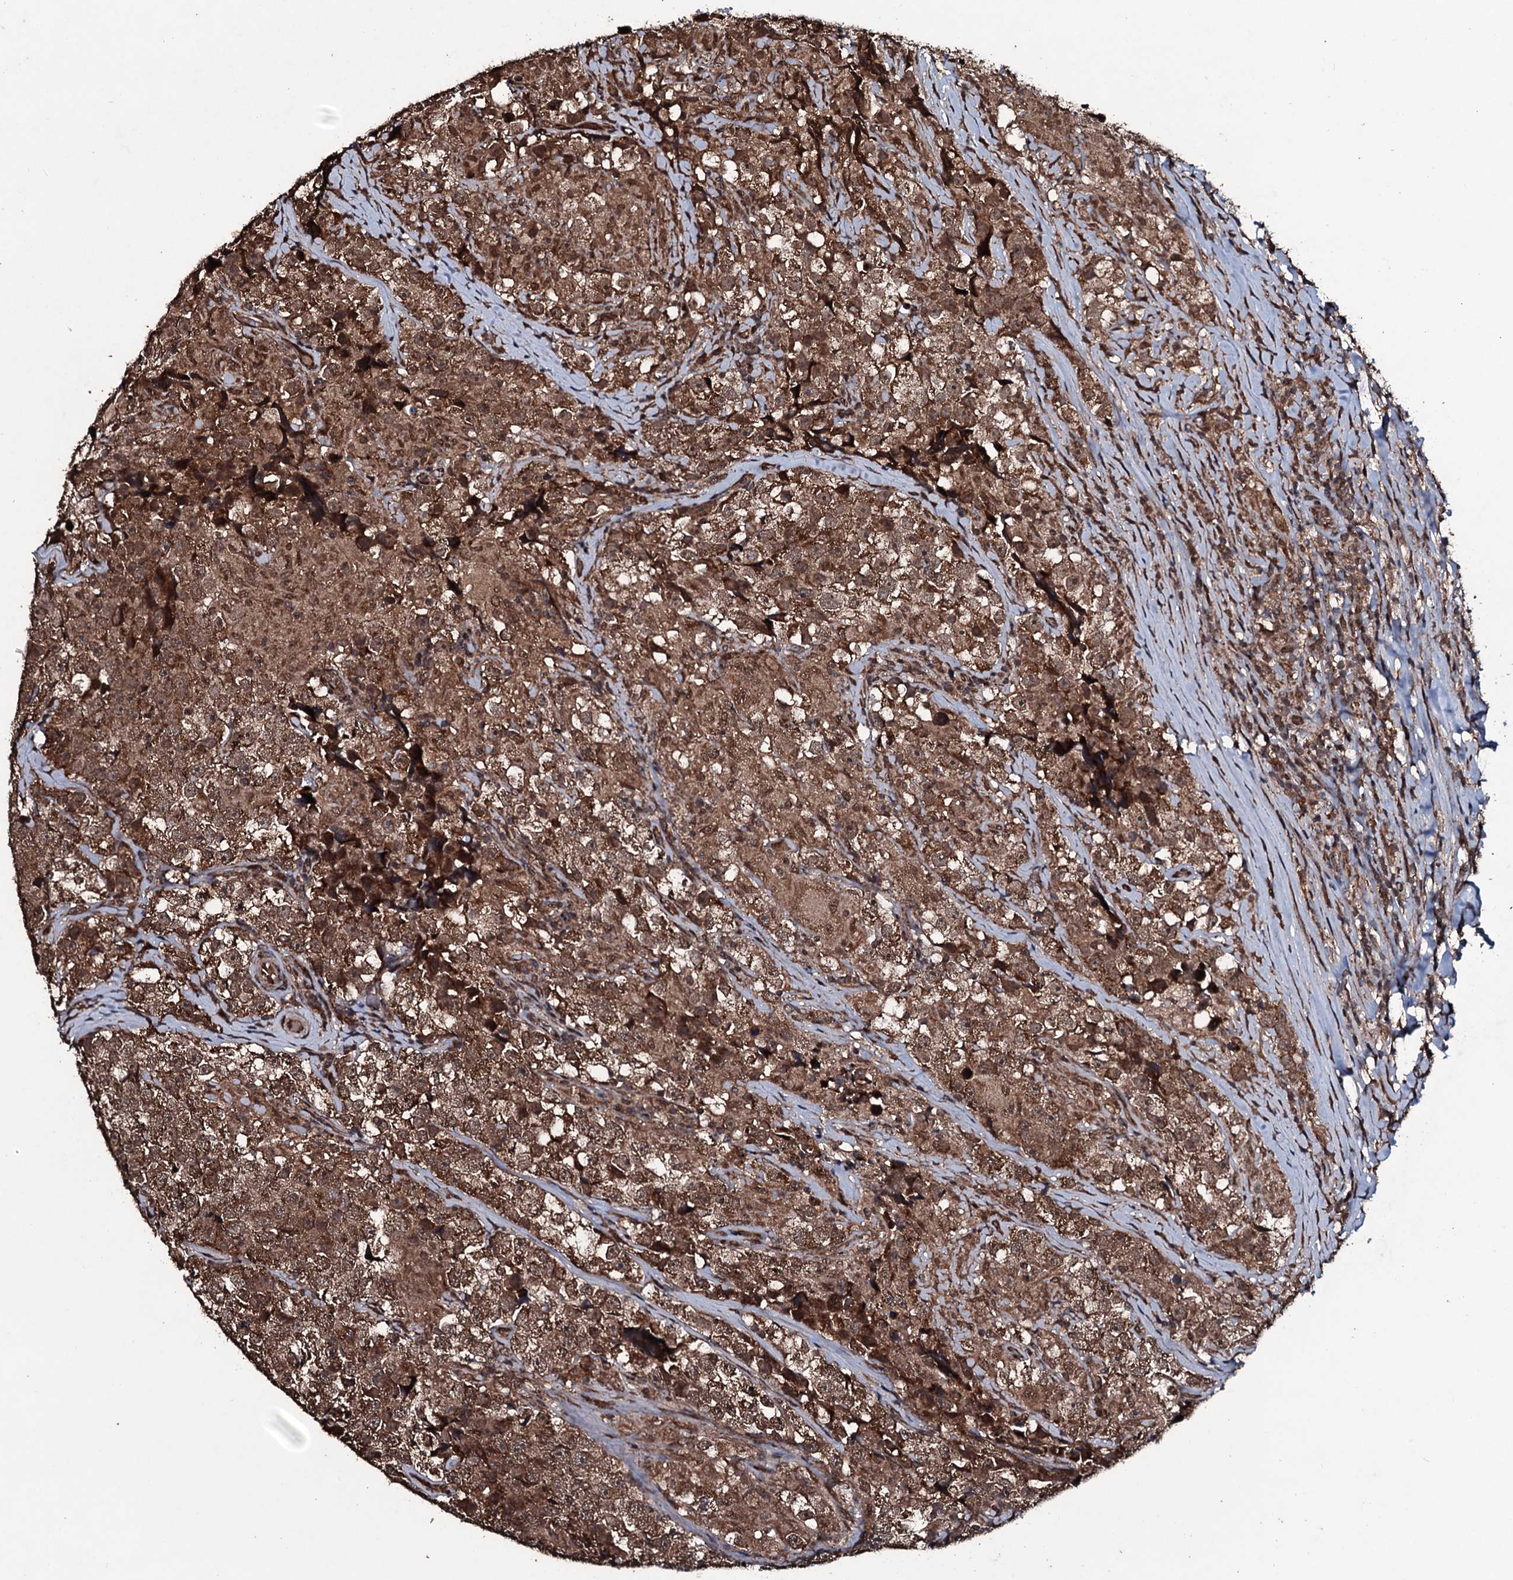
{"staining": {"intensity": "strong", "quantity": ">75%", "location": "cytoplasmic/membranous,nuclear"}, "tissue": "testis cancer", "cell_type": "Tumor cells", "image_type": "cancer", "snomed": [{"axis": "morphology", "description": "Seminoma, NOS"}, {"axis": "topography", "description": "Testis"}], "caption": "Immunohistochemical staining of testis seminoma exhibits high levels of strong cytoplasmic/membranous and nuclear protein staining in about >75% of tumor cells. (Brightfield microscopy of DAB IHC at high magnification).", "gene": "MRPS31", "patient": {"sex": "male", "age": 46}}